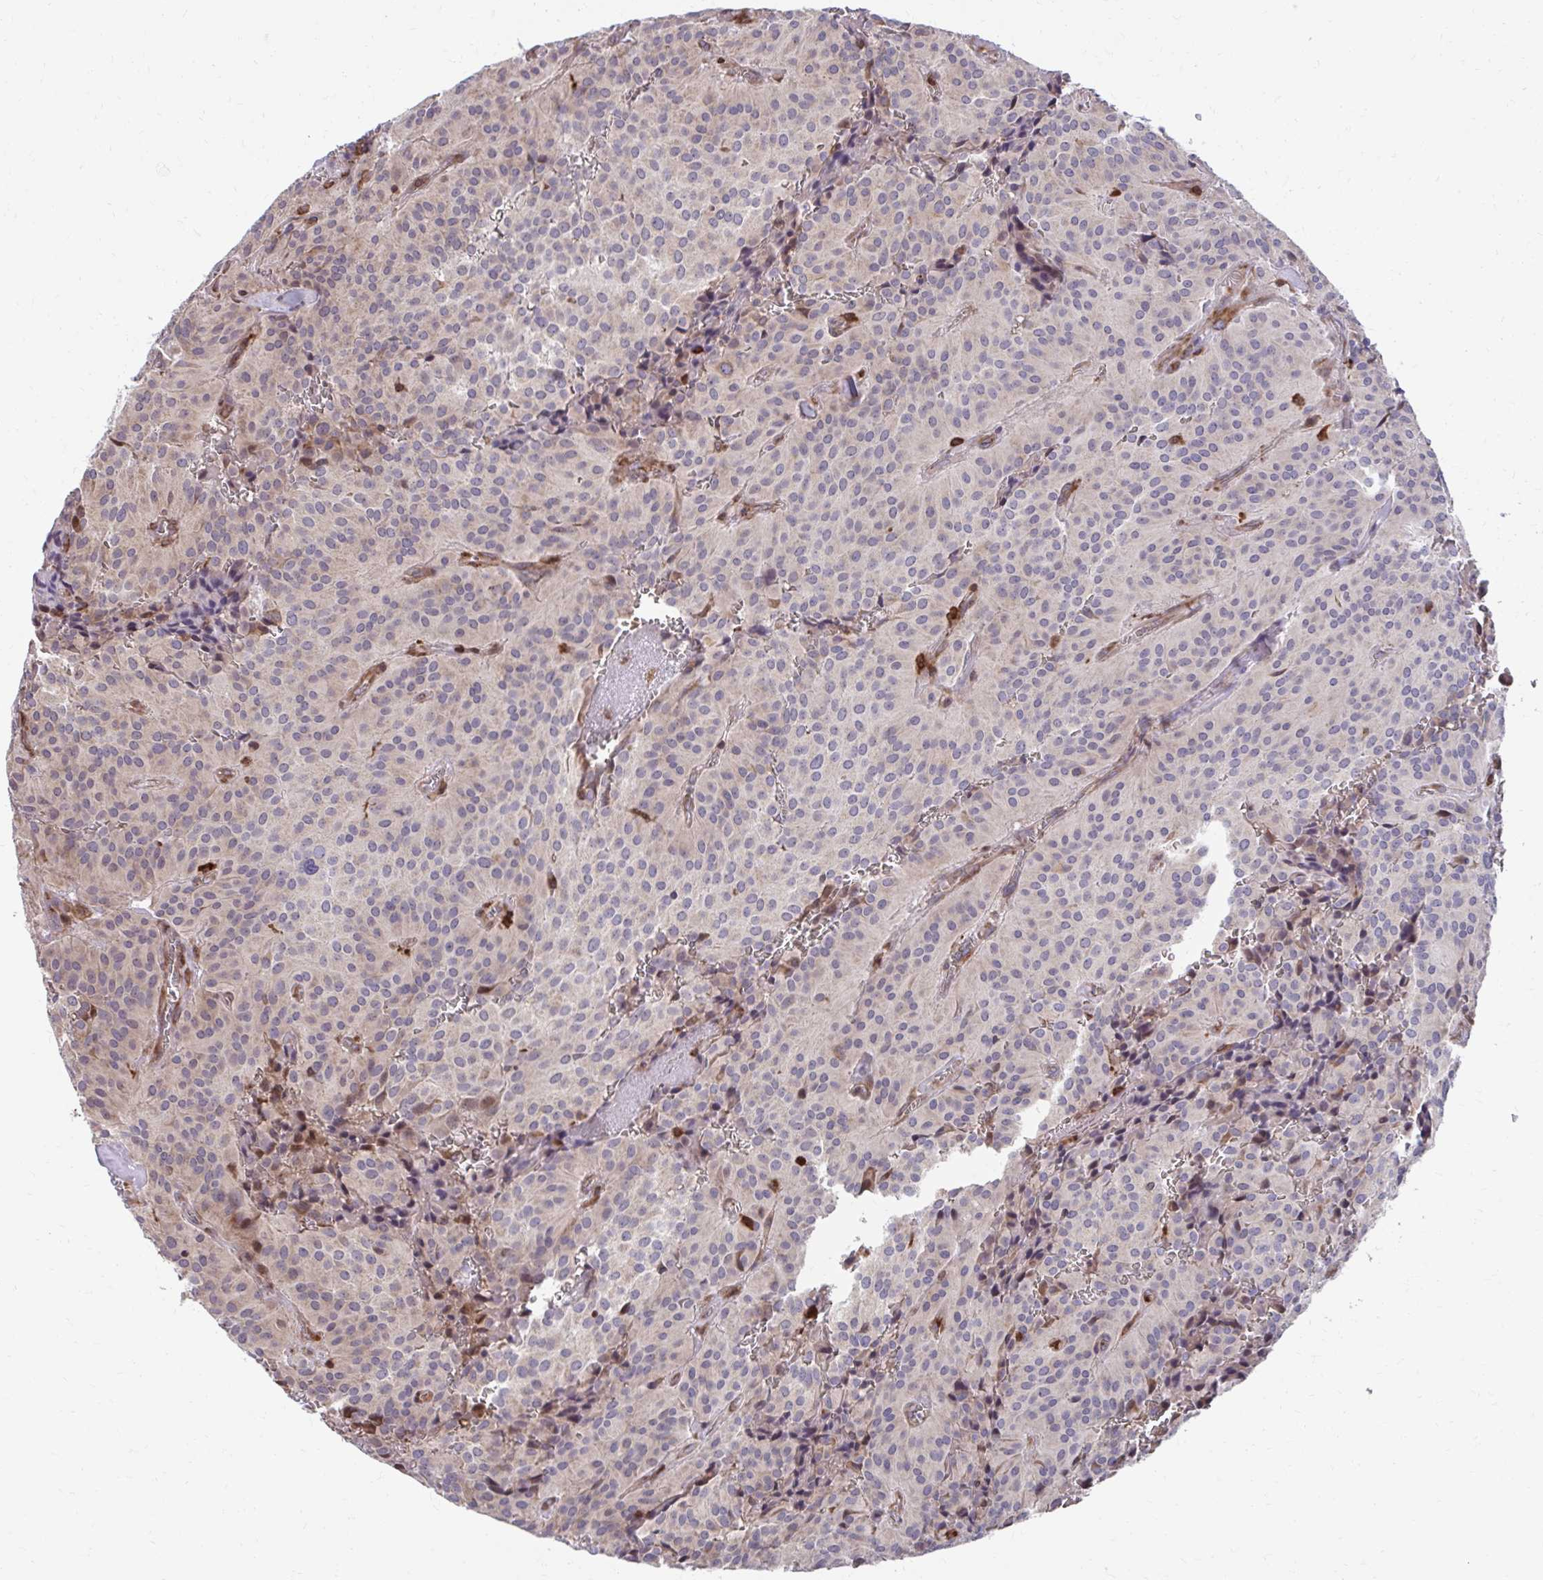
{"staining": {"intensity": "negative", "quantity": "none", "location": "none"}, "tissue": "glioma", "cell_type": "Tumor cells", "image_type": "cancer", "snomed": [{"axis": "morphology", "description": "Glioma, malignant, Low grade"}, {"axis": "topography", "description": "Brain"}], "caption": "An image of human glioma is negative for staining in tumor cells. (Immunohistochemistry (ihc), brightfield microscopy, high magnification).", "gene": "ZNF778", "patient": {"sex": "male", "age": 42}}